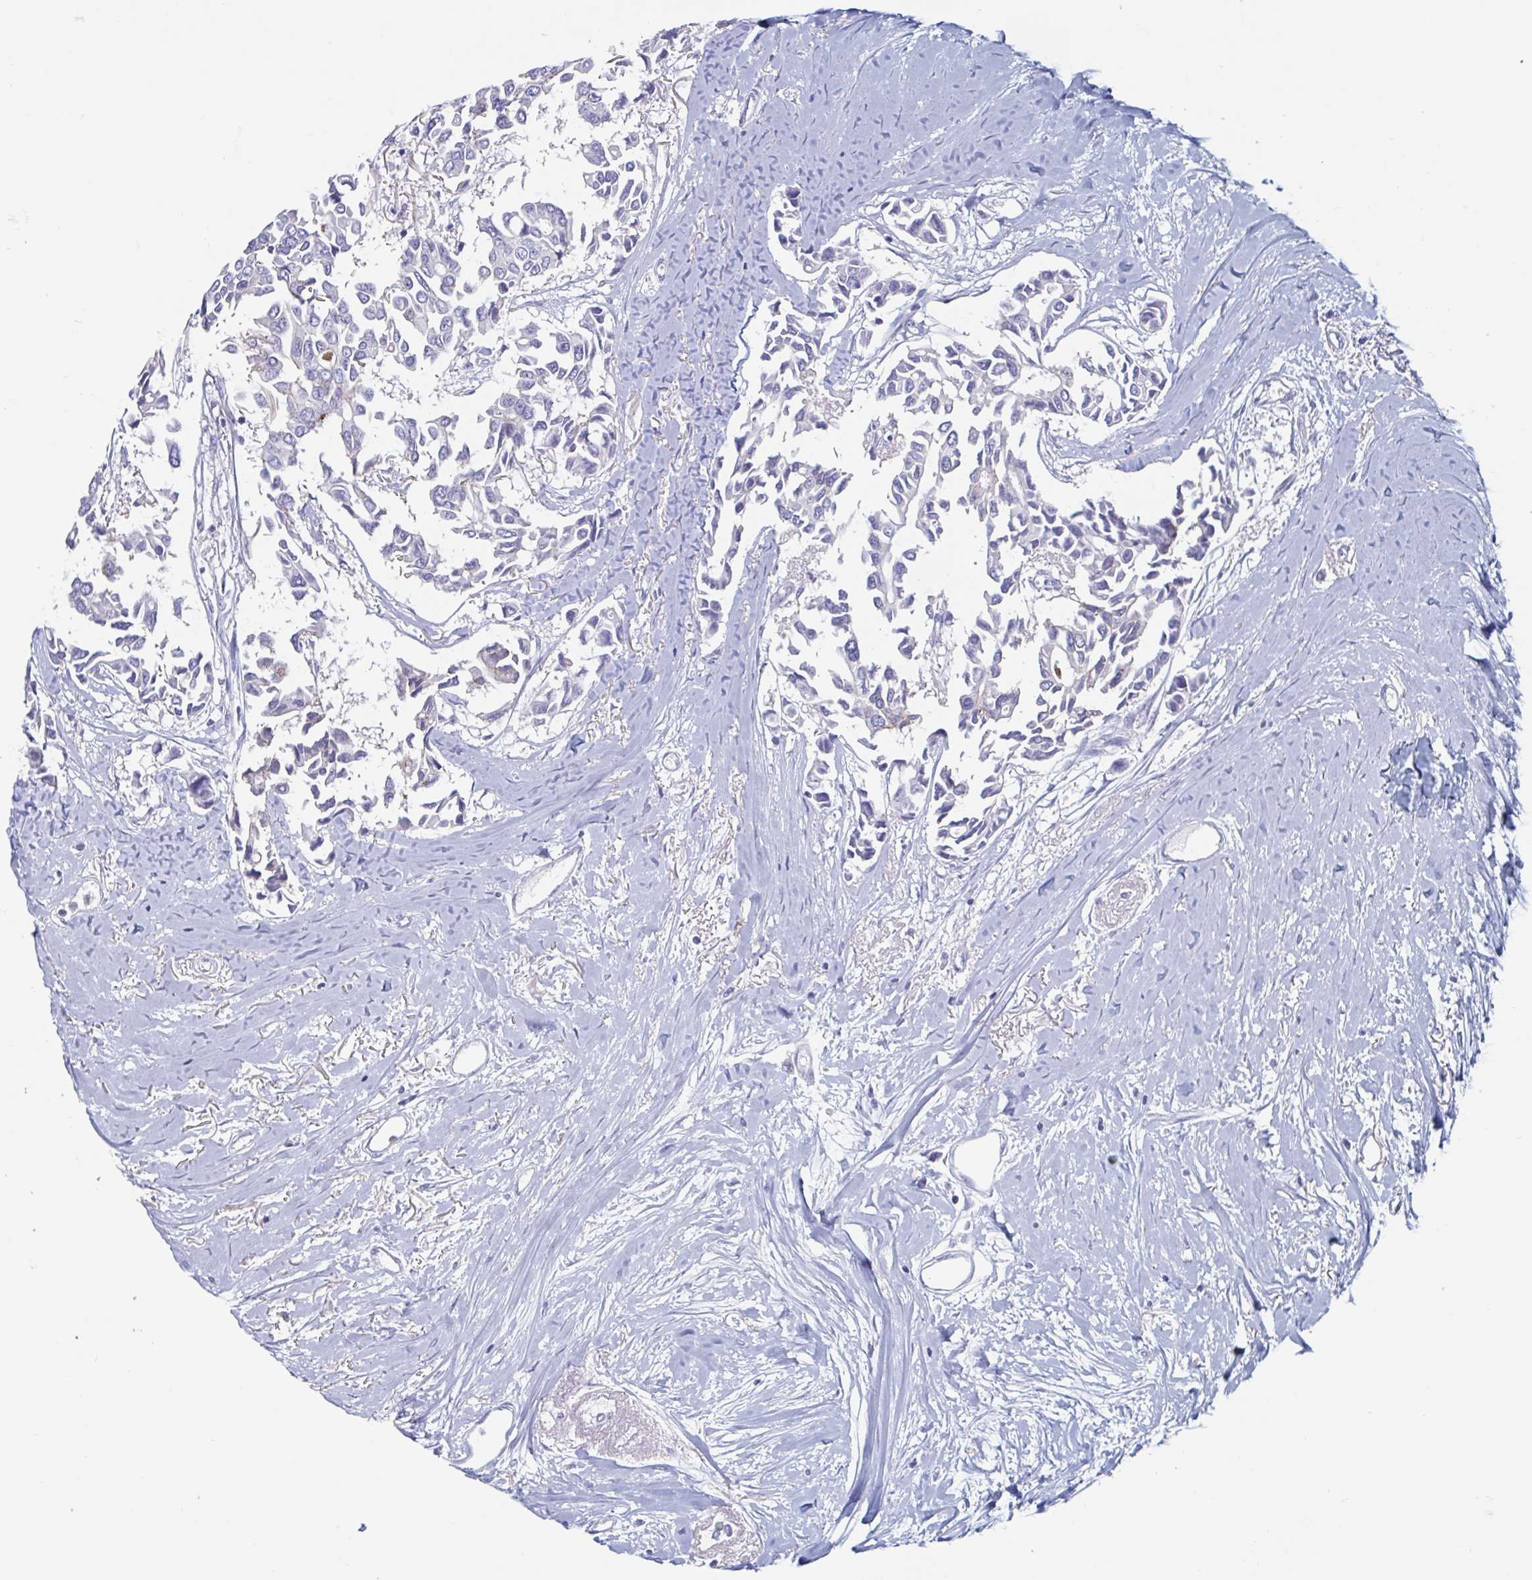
{"staining": {"intensity": "negative", "quantity": "none", "location": "none"}, "tissue": "breast cancer", "cell_type": "Tumor cells", "image_type": "cancer", "snomed": [{"axis": "morphology", "description": "Duct carcinoma"}, {"axis": "topography", "description": "Breast"}], "caption": "IHC of human breast cancer reveals no expression in tumor cells. (DAB immunohistochemistry (IHC) visualized using brightfield microscopy, high magnification).", "gene": "DPEP3", "patient": {"sex": "female", "age": 54}}